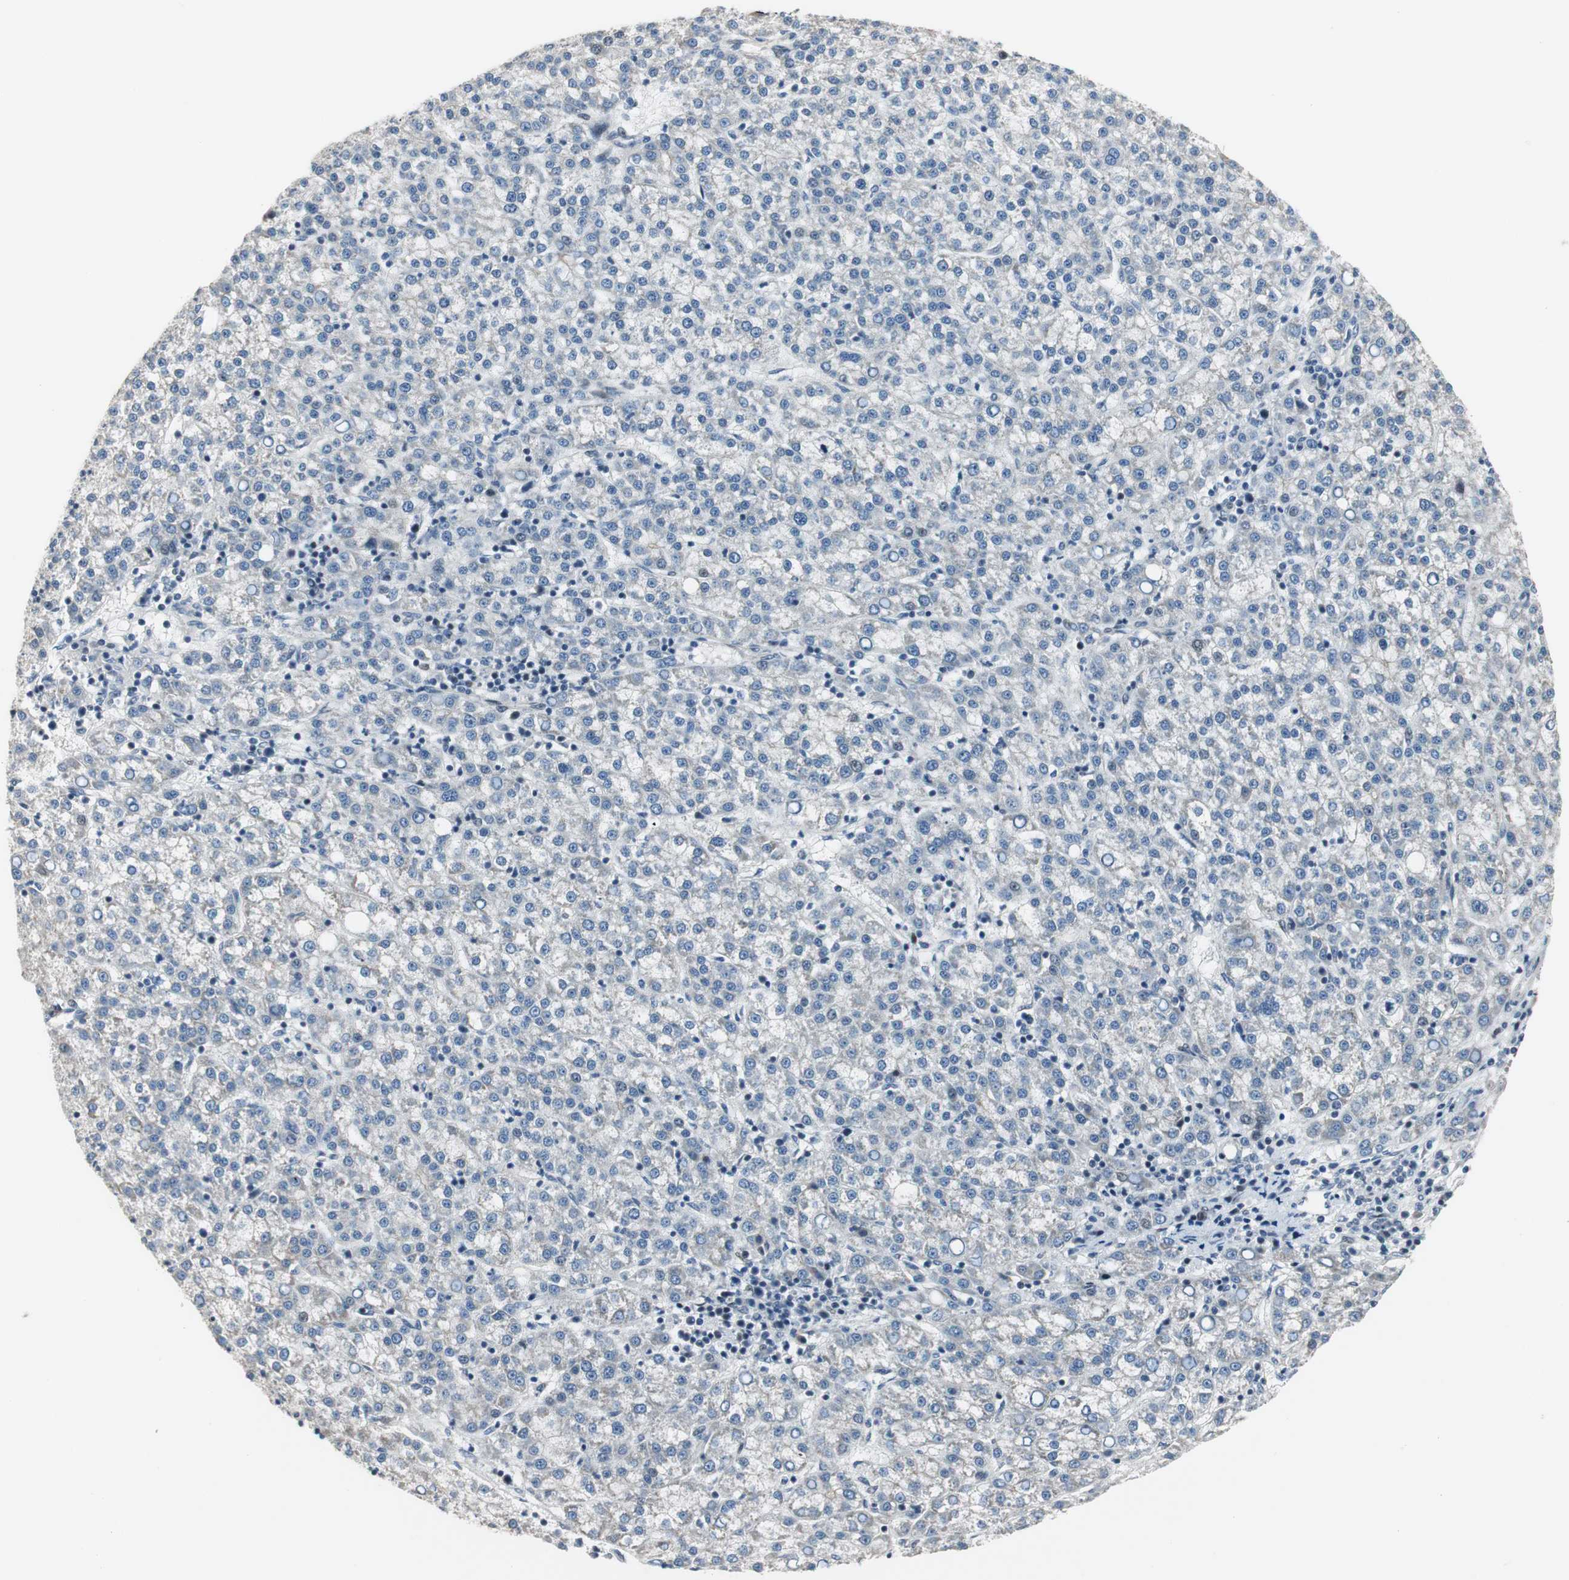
{"staining": {"intensity": "weak", "quantity": "<25%", "location": "nuclear"}, "tissue": "liver cancer", "cell_type": "Tumor cells", "image_type": "cancer", "snomed": [{"axis": "morphology", "description": "Carcinoma, Hepatocellular, NOS"}, {"axis": "topography", "description": "Liver"}], "caption": "A histopathology image of liver cancer (hepatocellular carcinoma) stained for a protein exhibits no brown staining in tumor cells.", "gene": "RAD1", "patient": {"sex": "female", "age": 58}}